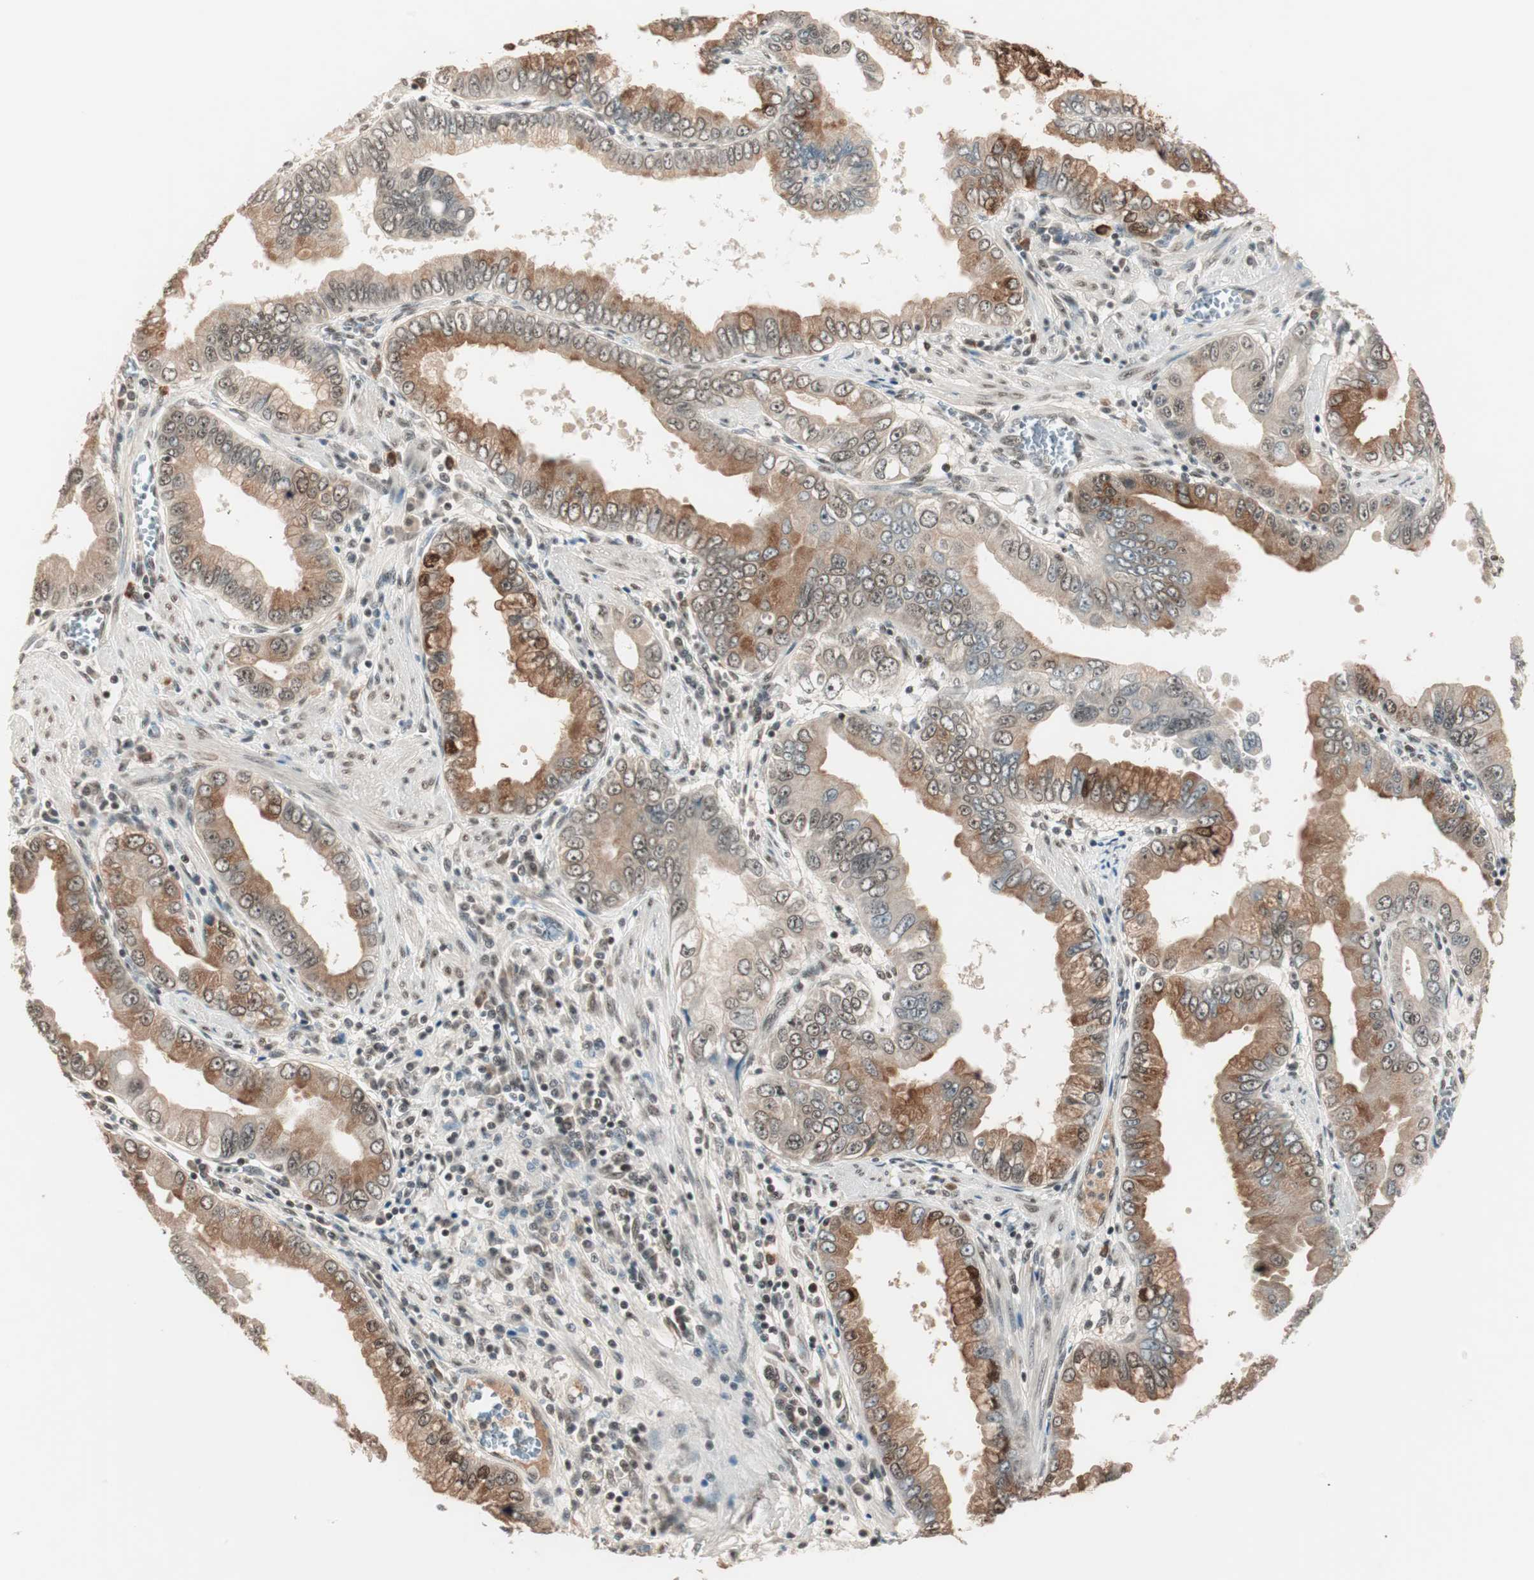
{"staining": {"intensity": "moderate", "quantity": ">75%", "location": "cytoplasmic/membranous"}, "tissue": "pancreatic cancer", "cell_type": "Tumor cells", "image_type": "cancer", "snomed": [{"axis": "morphology", "description": "Normal tissue, NOS"}, {"axis": "topography", "description": "Lymph node"}], "caption": "Protein expression analysis of human pancreatic cancer reveals moderate cytoplasmic/membranous staining in about >75% of tumor cells. The staining was performed using DAB to visualize the protein expression in brown, while the nuclei were stained in blue with hematoxylin (Magnification: 20x).", "gene": "NFRKB", "patient": {"sex": "male", "age": 50}}